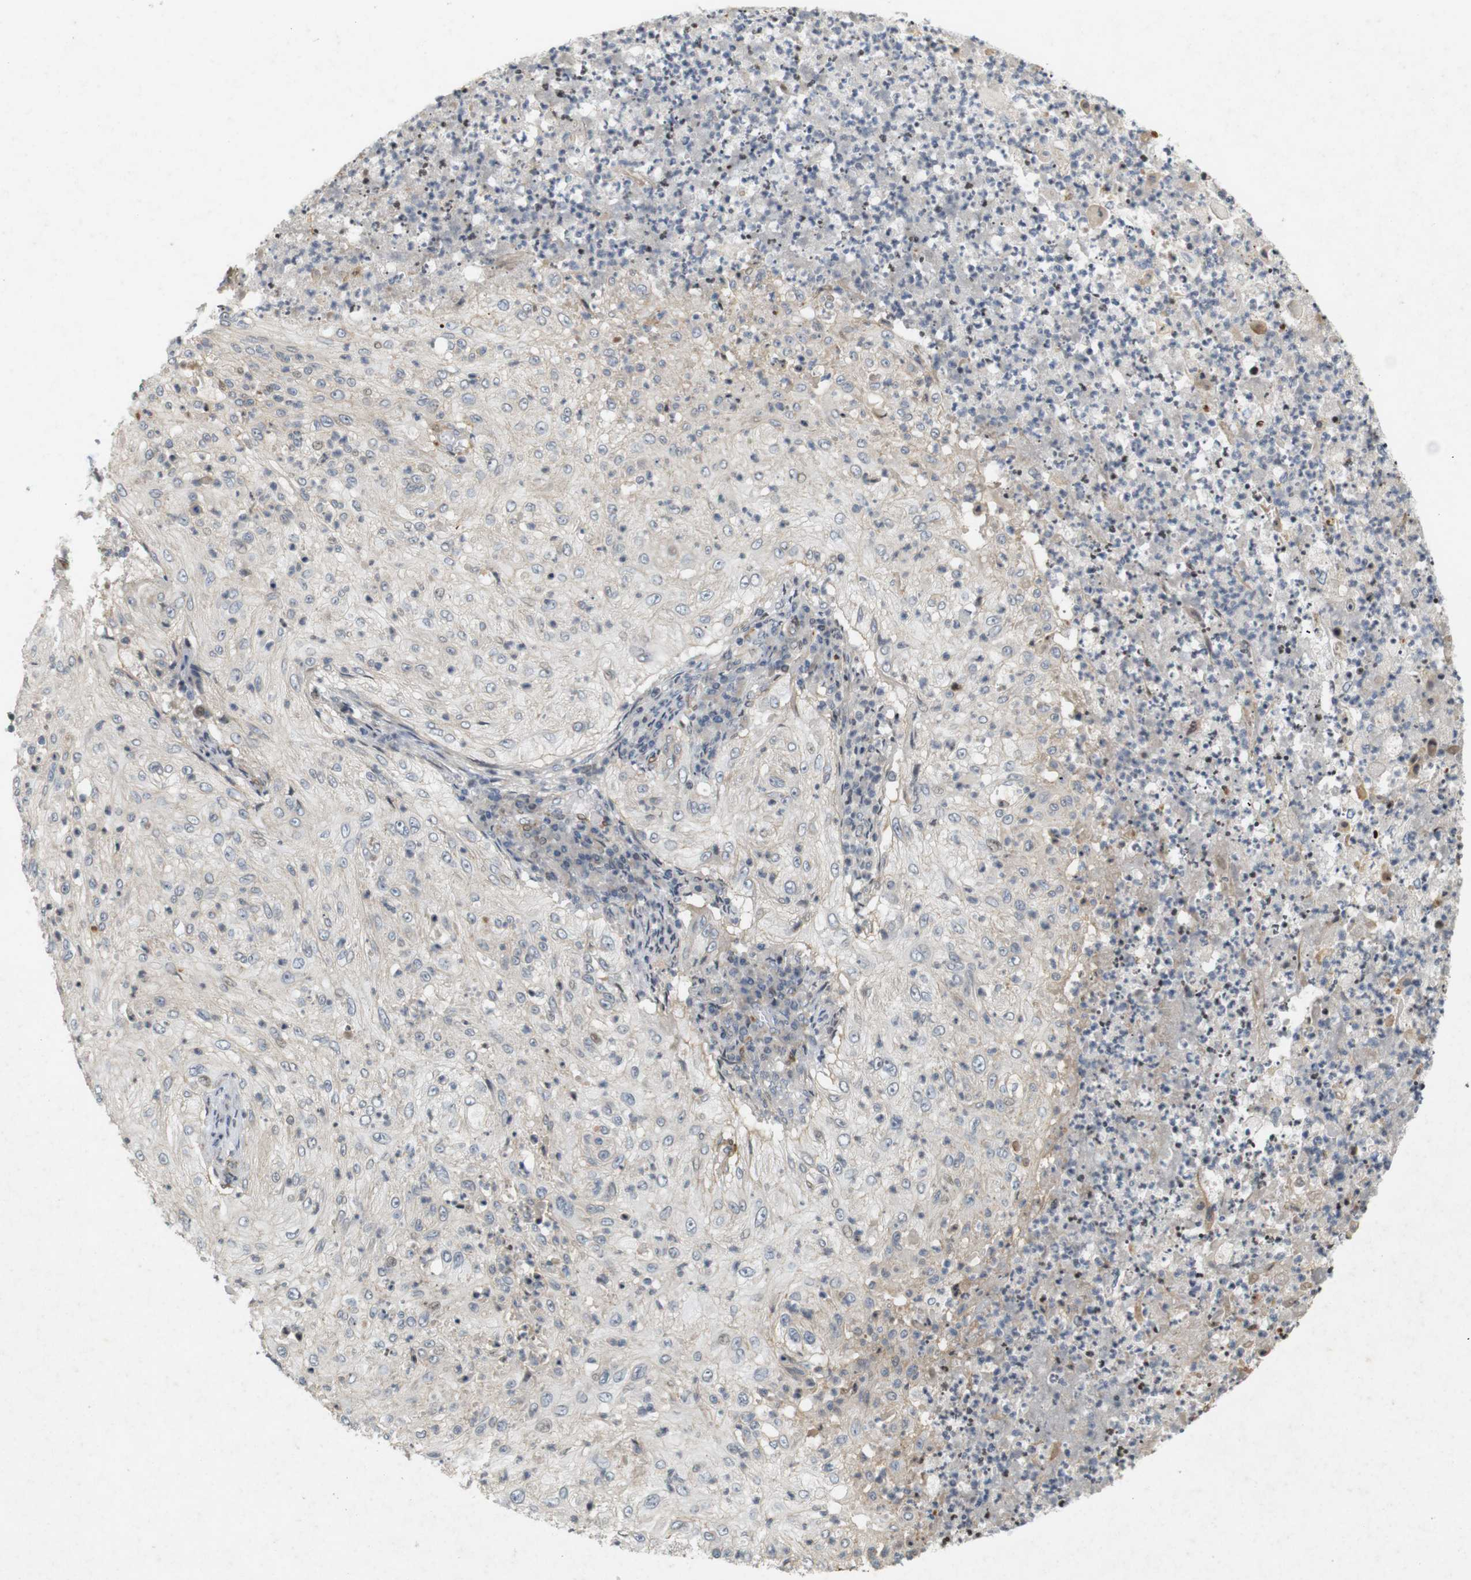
{"staining": {"intensity": "negative", "quantity": "none", "location": "none"}, "tissue": "lung cancer", "cell_type": "Tumor cells", "image_type": "cancer", "snomed": [{"axis": "morphology", "description": "Inflammation, NOS"}, {"axis": "morphology", "description": "Squamous cell carcinoma, NOS"}, {"axis": "topography", "description": "Lymph node"}, {"axis": "topography", "description": "Soft tissue"}, {"axis": "topography", "description": "Lung"}], "caption": "Immunohistochemistry (IHC) histopathology image of lung cancer (squamous cell carcinoma) stained for a protein (brown), which shows no staining in tumor cells.", "gene": "PPP1R14A", "patient": {"sex": "male", "age": 66}}